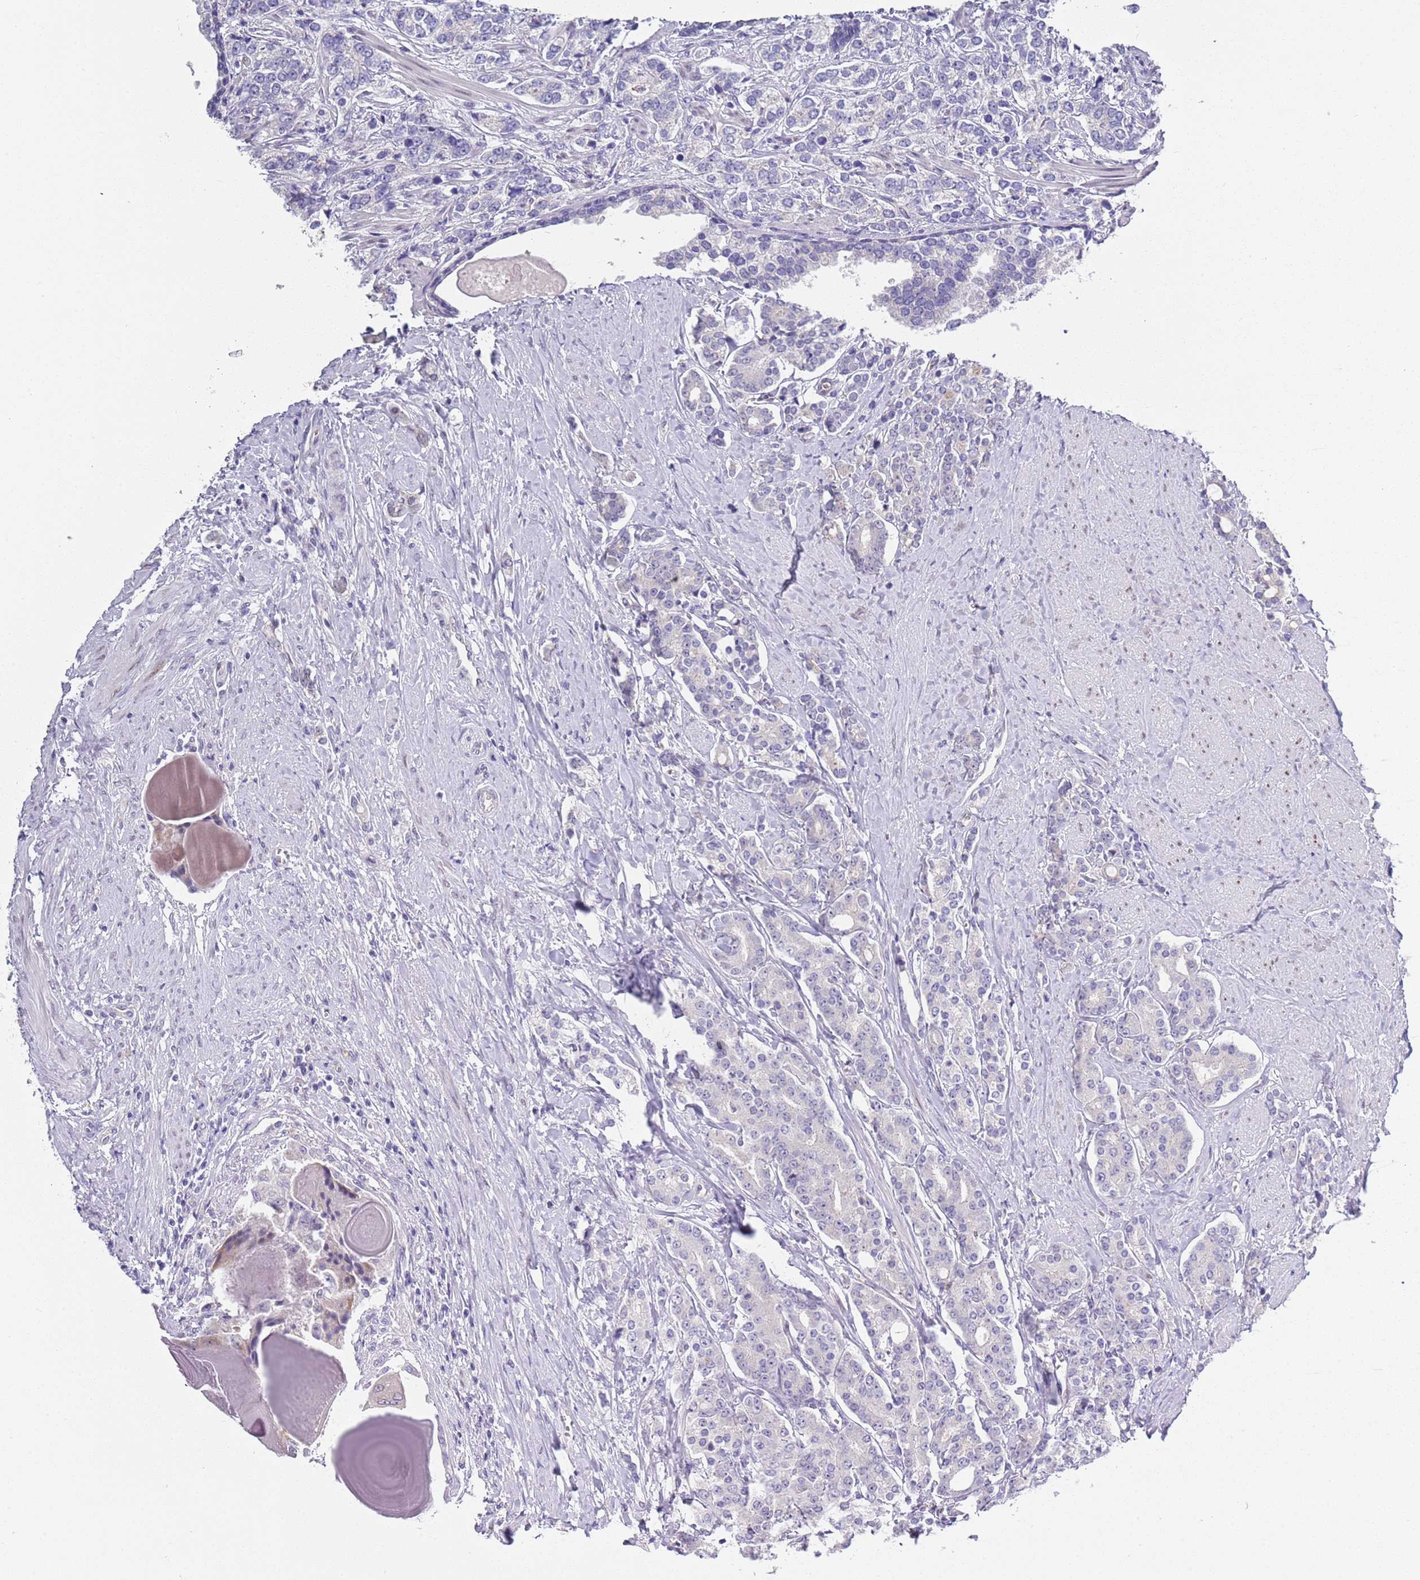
{"staining": {"intensity": "negative", "quantity": "none", "location": "none"}, "tissue": "prostate cancer", "cell_type": "Tumor cells", "image_type": "cancer", "snomed": [{"axis": "morphology", "description": "Adenocarcinoma, High grade"}, {"axis": "topography", "description": "Prostate"}], "caption": "Immunohistochemistry photomicrograph of human adenocarcinoma (high-grade) (prostate) stained for a protein (brown), which reveals no staining in tumor cells.", "gene": "BRMS1L", "patient": {"sex": "male", "age": 62}}